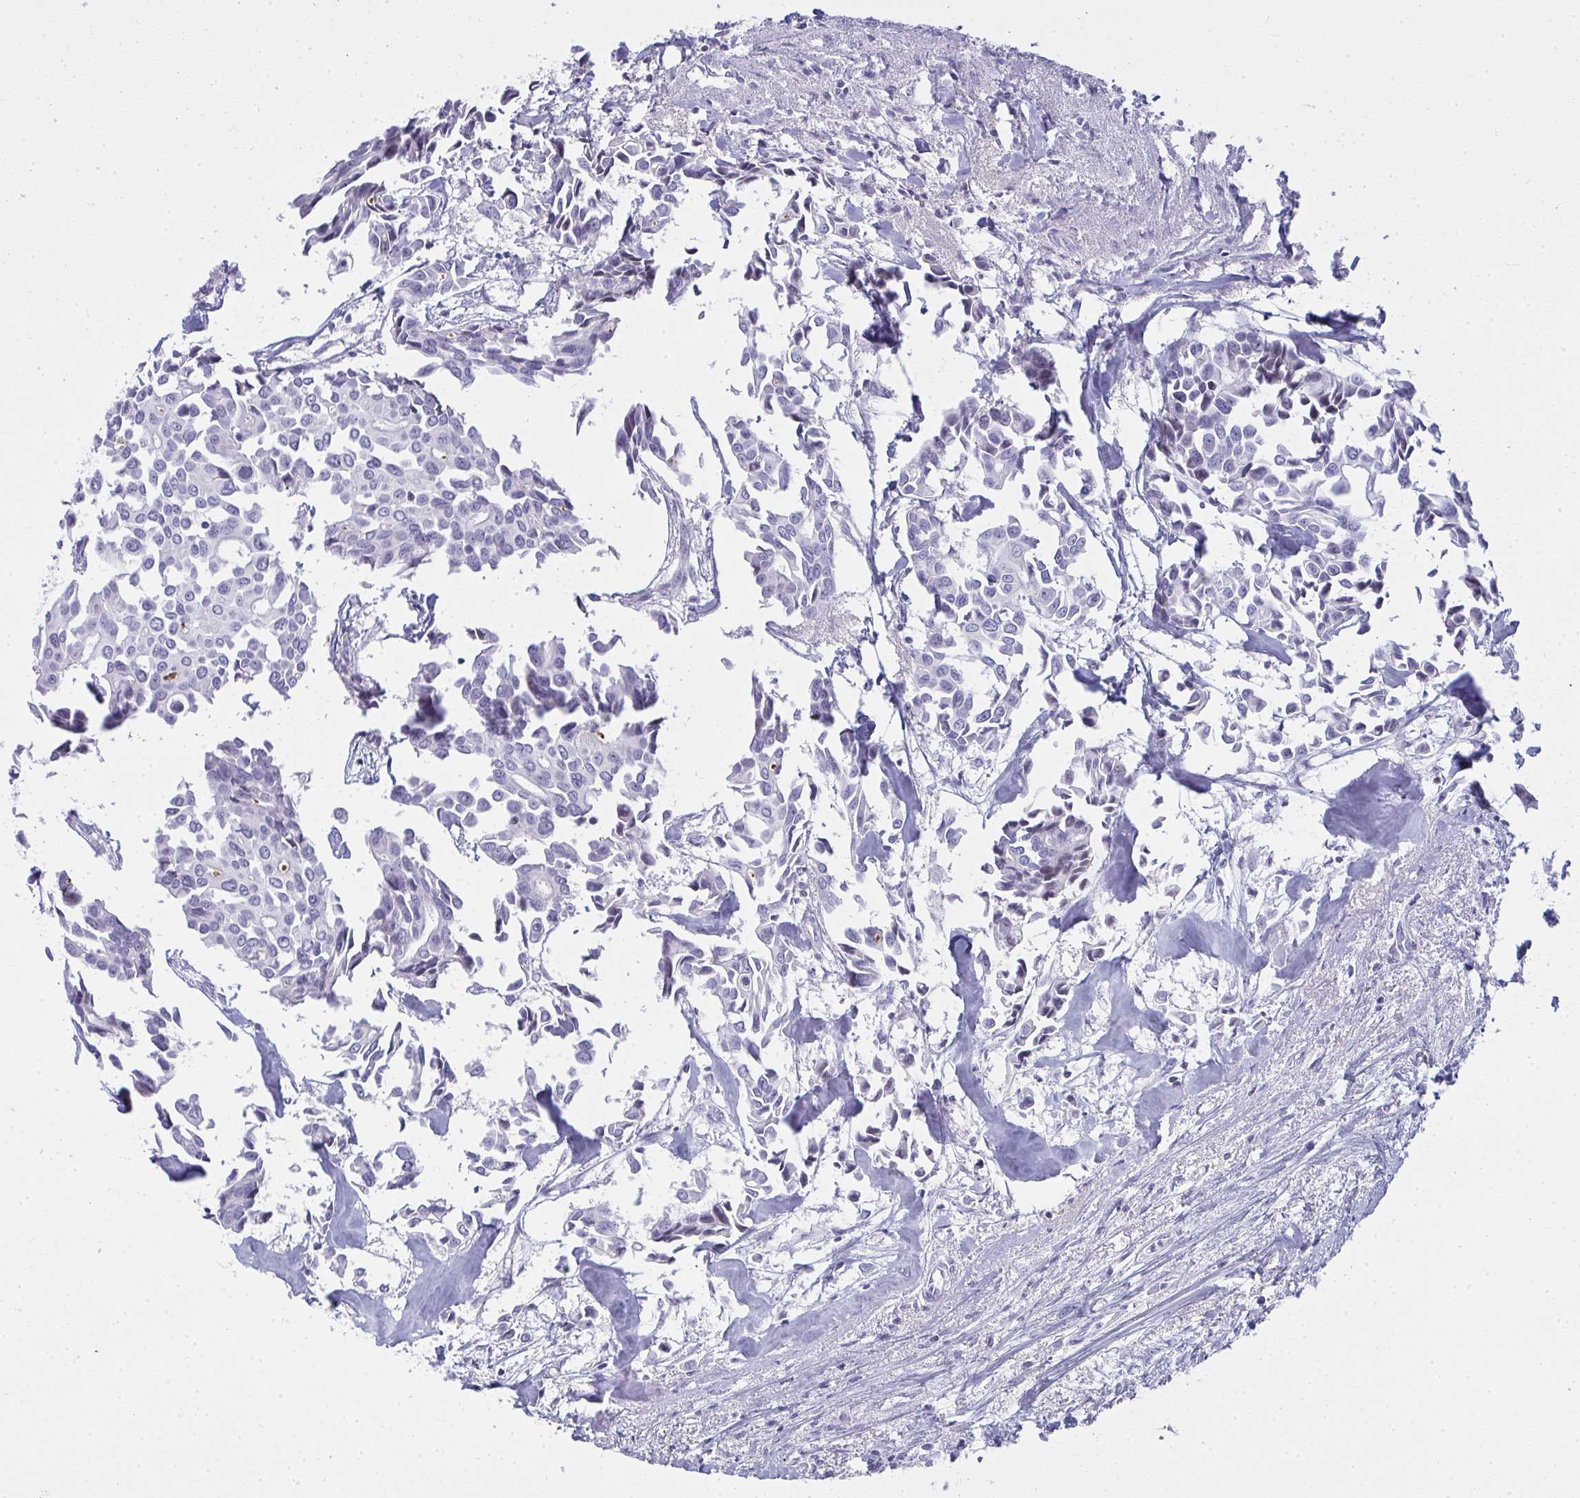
{"staining": {"intensity": "negative", "quantity": "none", "location": "none"}, "tissue": "breast cancer", "cell_type": "Tumor cells", "image_type": "cancer", "snomed": [{"axis": "morphology", "description": "Duct carcinoma"}, {"axis": "topography", "description": "Breast"}], "caption": "Intraductal carcinoma (breast) was stained to show a protein in brown. There is no significant positivity in tumor cells.", "gene": "ZNF182", "patient": {"sex": "female", "age": 54}}